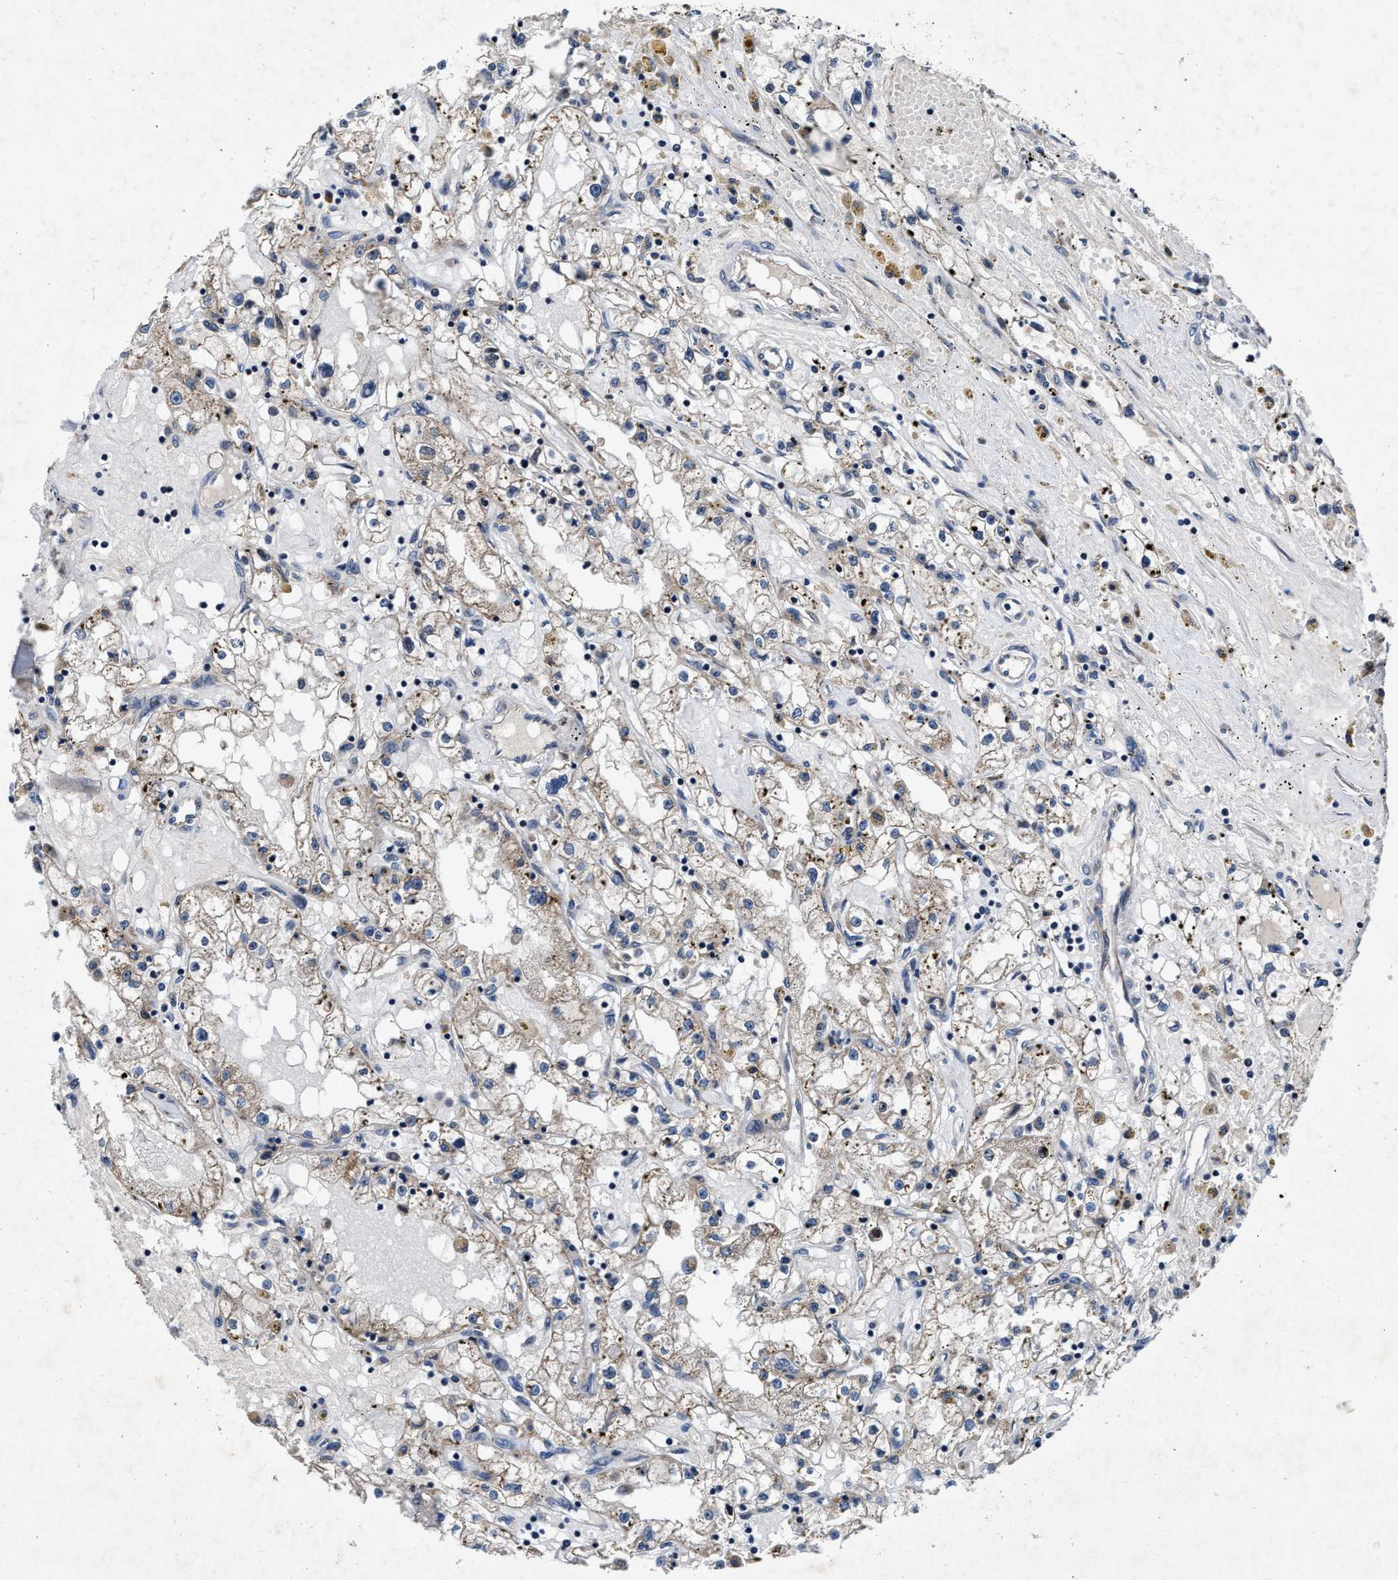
{"staining": {"intensity": "weak", "quantity": ">75%", "location": "cytoplasmic/membranous"}, "tissue": "renal cancer", "cell_type": "Tumor cells", "image_type": "cancer", "snomed": [{"axis": "morphology", "description": "Adenocarcinoma, NOS"}, {"axis": "topography", "description": "Kidney"}], "caption": "Immunohistochemical staining of human renal cancer (adenocarcinoma) demonstrates low levels of weak cytoplasmic/membranous staining in about >75% of tumor cells. (IHC, brightfield microscopy, high magnification).", "gene": "TMEM53", "patient": {"sex": "male", "age": 56}}